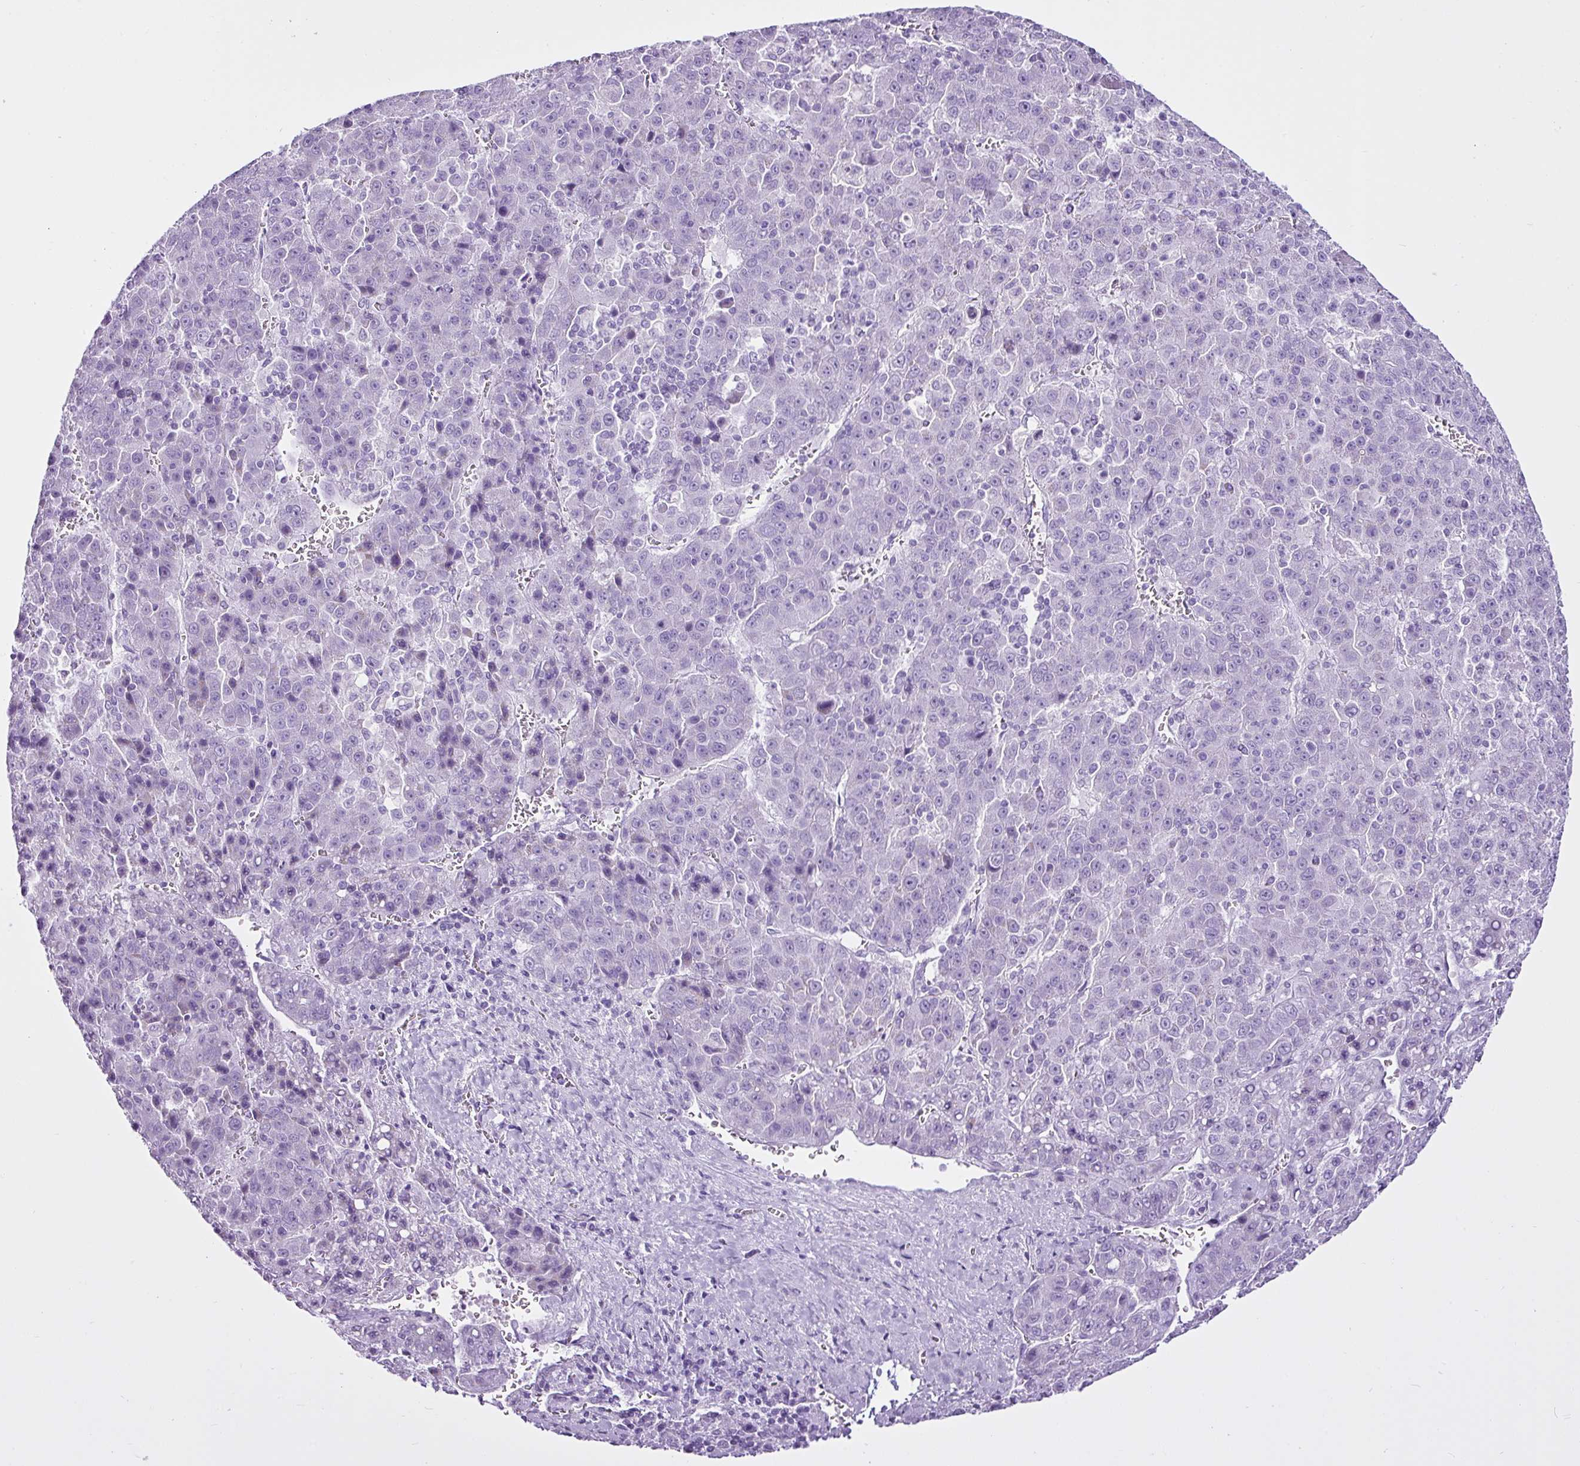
{"staining": {"intensity": "negative", "quantity": "none", "location": "none"}, "tissue": "liver cancer", "cell_type": "Tumor cells", "image_type": "cancer", "snomed": [{"axis": "morphology", "description": "Carcinoma, Hepatocellular, NOS"}, {"axis": "topography", "description": "Liver"}], "caption": "Tumor cells are negative for protein expression in human liver cancer.", "gene": "LILRB4", "patient": {"sex": "female", "age": 53}}